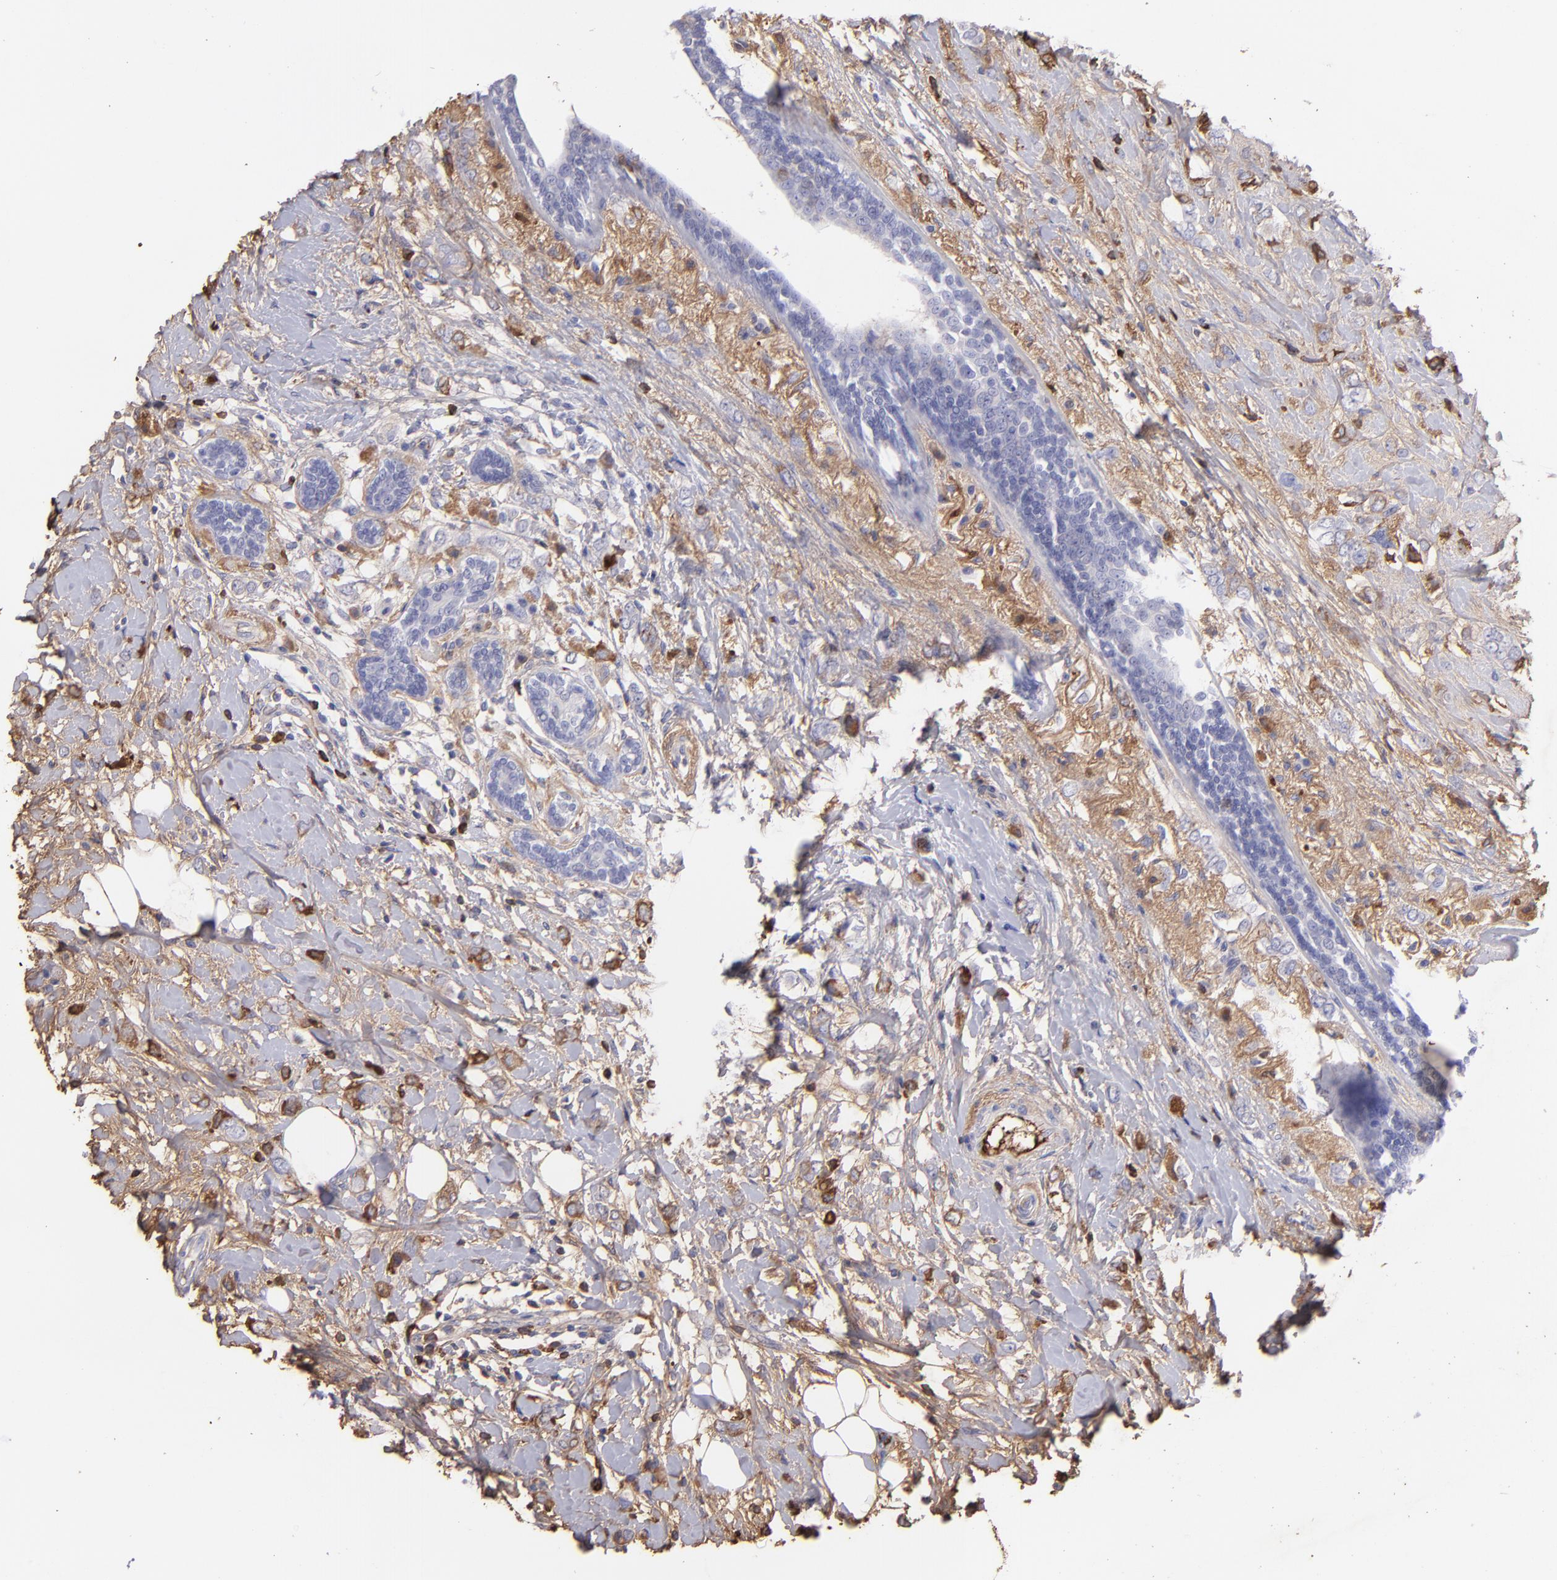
{"staining": {"intensity": "weak", "quantity": "<25%", "location": "cytoplasmic/membranous"}, "tissue": "breast cancer", "cell_type": "Tumor cells", "image_type": "cancer", "snomed": [{"axis": "morphology", "description": "Normal tissue, NOS"}, {"axis": "morphology", "description": "Lobular carcinoma"}, {"axis": "topography", "description": "Breast"}], "caption": "The micrograph demonstrates no significant staining in tumor cells of breast cancer (lobular carcinoma).", "gene": "FGB", "patient": {"sex": "female", "age": 47}}